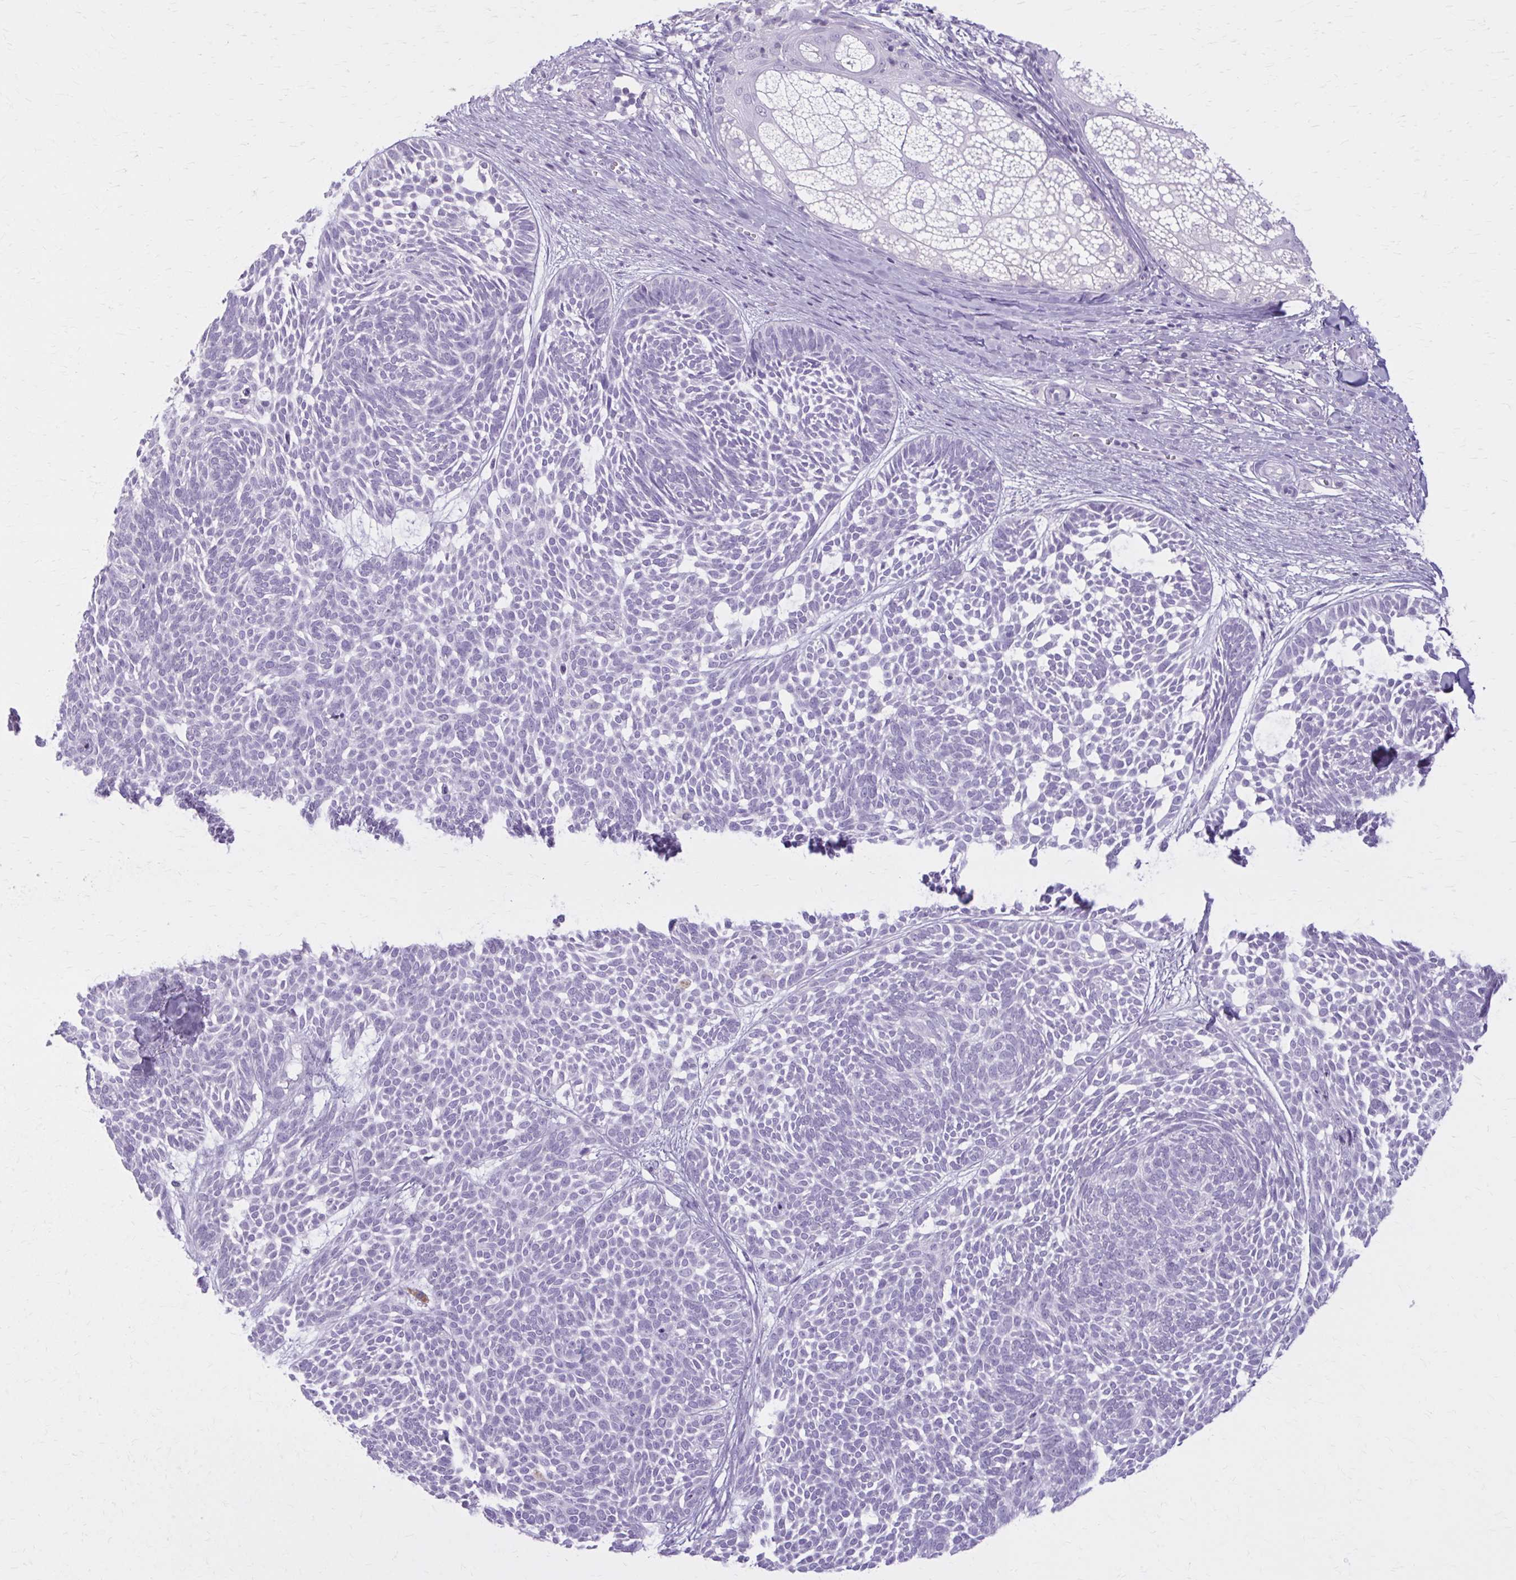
{"staining": {"intensity": "negative", "quantity": "none", "location": "none"}, "tissue": "skin cancer", "cell_type": "Tumor cells", "image_type": "cancer", "snomed": [{"axis": "morphology", "description": "Basal cell carcinoma"}, {"axis": "topography", "description": "Skin"}, {"axis": "topography", "description": "Skin of trunk"}], "caption": "Immunohistochemical staining of skin cancer exhibits no significant positivity in tumor cells.", "gene": "OR4B1", "patient": {"sex": "male", "age": 74}}